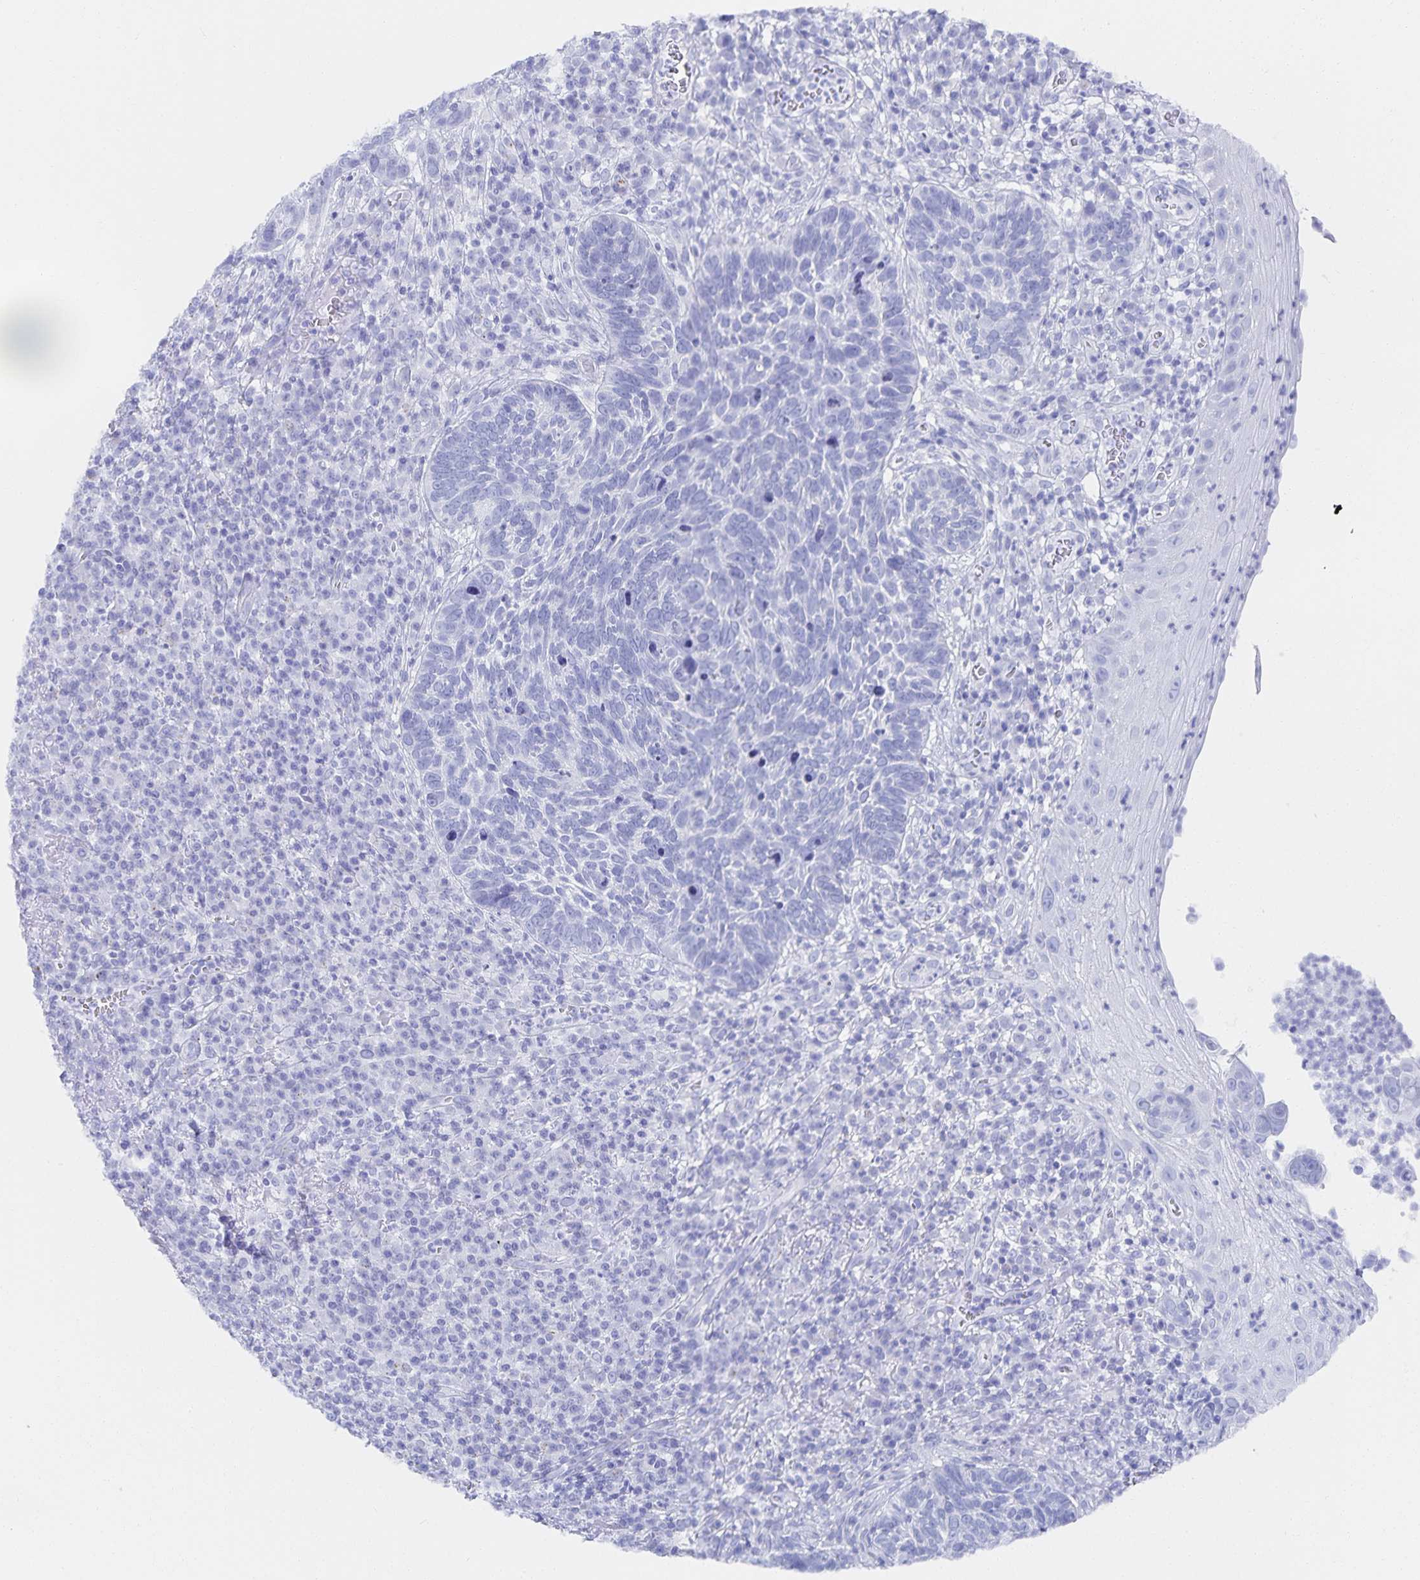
{"staining": {"intensity": "negative", "quantity": "none", "location": "none"}, "tissue": "skin cancer", "cell_type": "Tumor cells", "image_type": "cancer", "snomed": [{"axis": "morphology", "description": "Basal cell carcinoma"}, {"axis": "topography", "description": "Skin"}, {"axis": "topography", "description": "Skin of face"}], "caption": "Human skin cancer (basal cell carcinoma) stained for a protein using IHC displays no positivity in tumor cells.", "gene": "SNTN", "patient": {"sex": "female", "age": 95}}